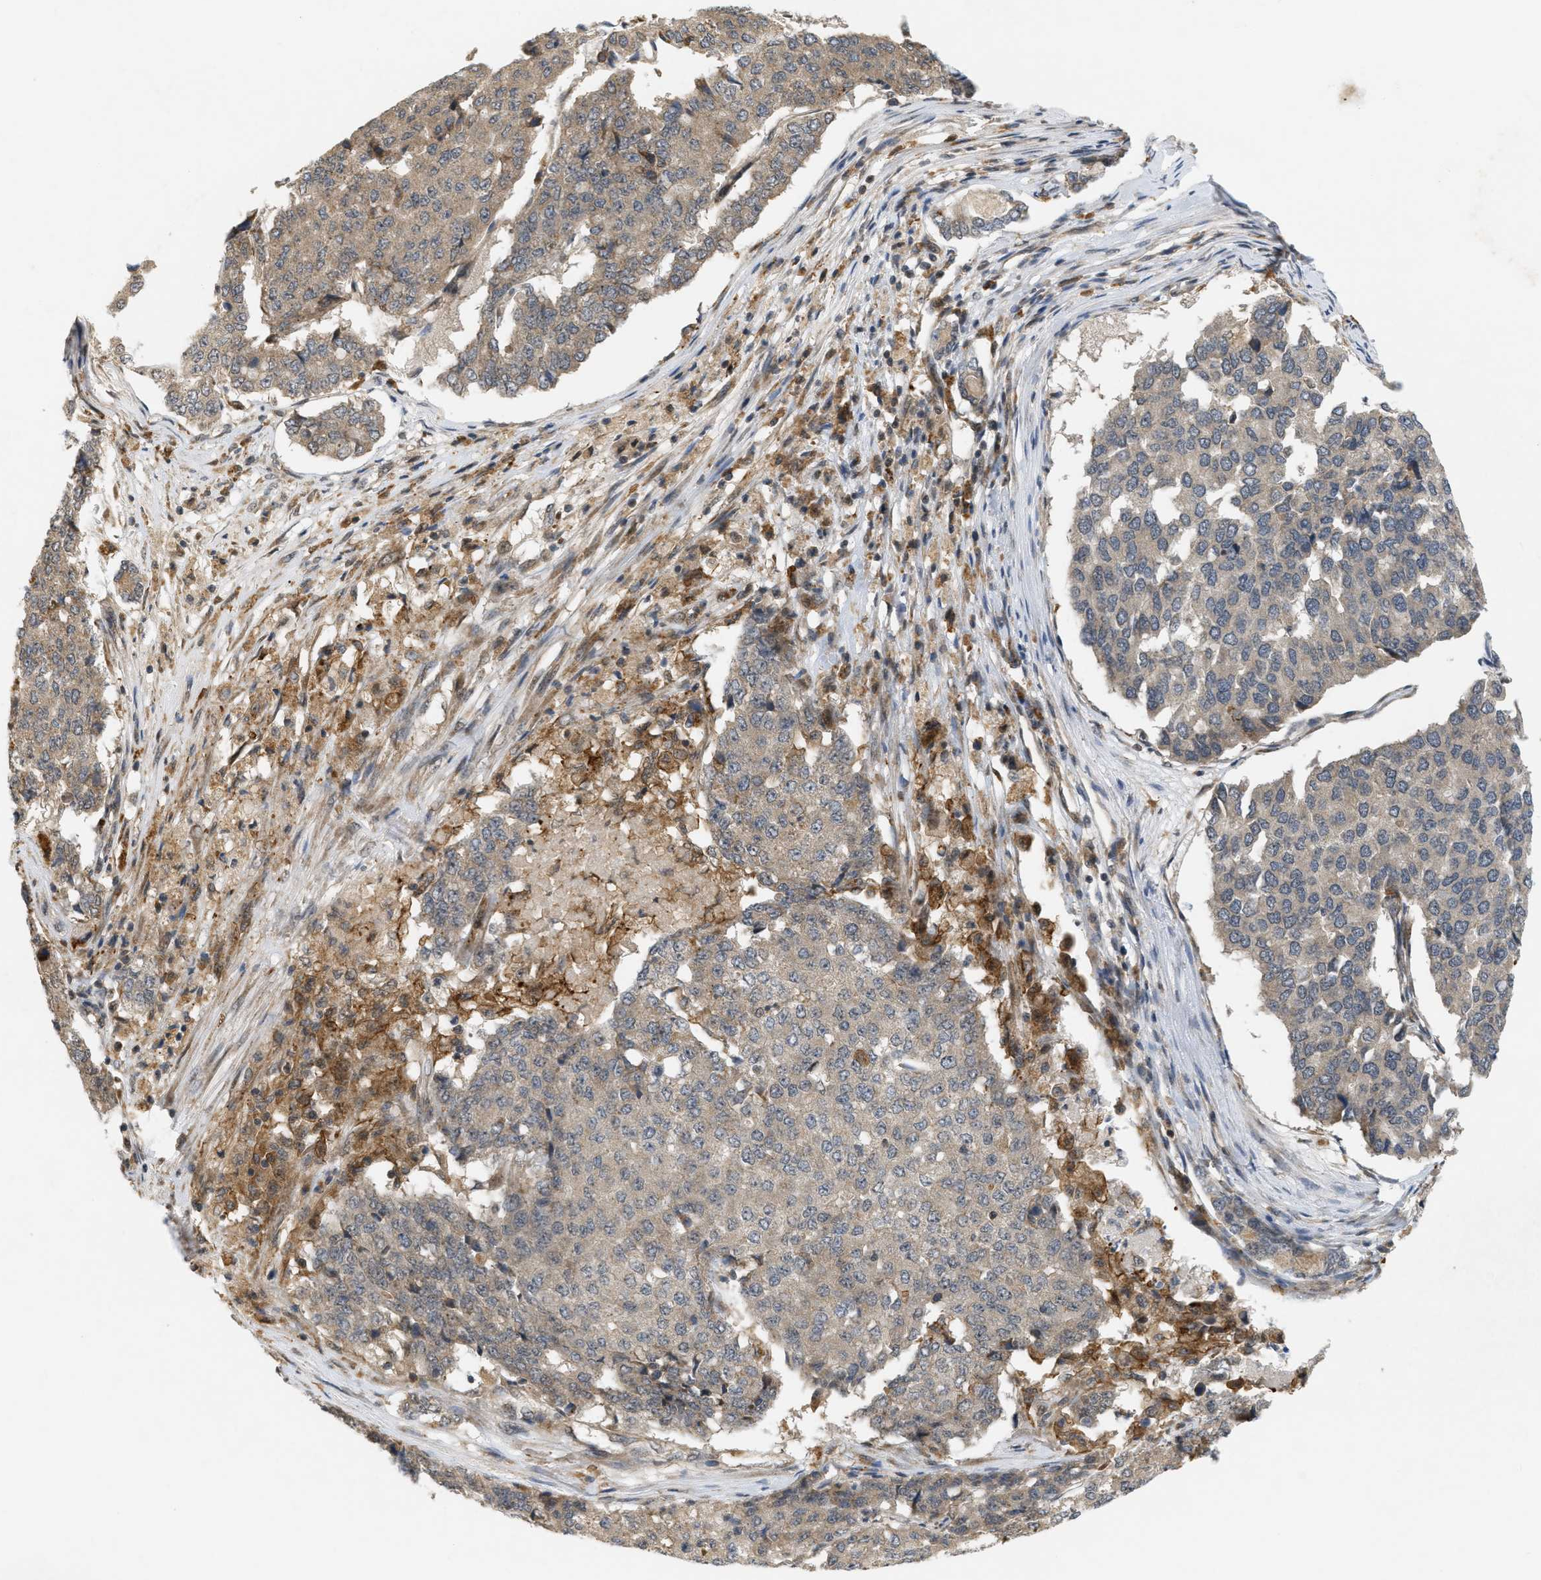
{"staining": {"intensity": "moderate", "quantity": ">75%", "location": "cytoplasmic/membranous"}, "tissue": "pancreatic cancer", "cell_type": "Tumor cells", "image_type": "cancer", "snomed": [{"axis": "morphology", "description": "Adenocarcinoma, NOS"}, {"axis": "topography", "description": "Pancreas"}], "caption": "This histopathology image shows immunohistochemistry staining of human pancreatic cancer, with medium moderate cytoplasmic/membranous expression in about >75% of tumor cells.", "gene": "PRKD1", "patient": {"sex": "male", "age": 50}}